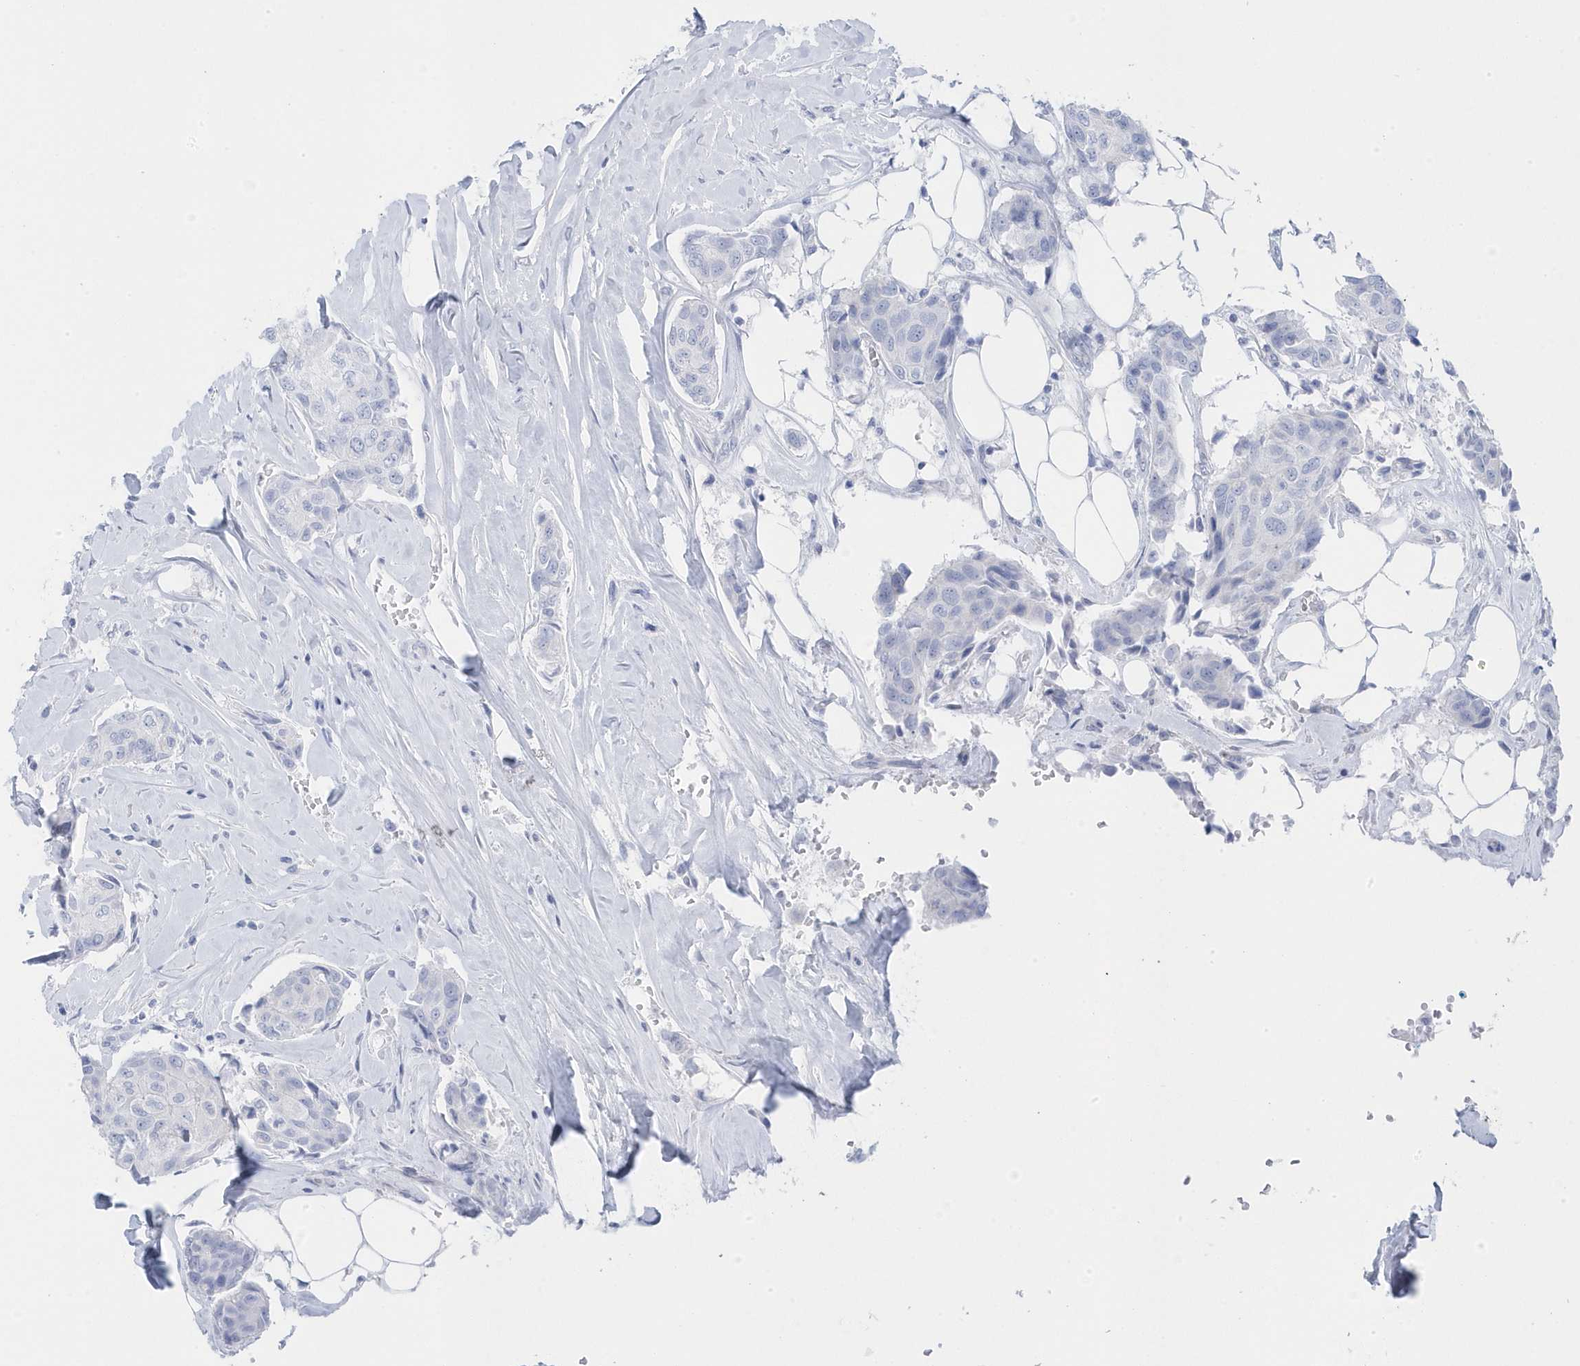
{"staining": {"intensity": "negative", "quantity": "none", "location": "none"}, "tissue": "breast cancer", "cell_type": "Tumor cells", "image_type": "cancer", "snomed": [{"axis": "morphology", "description": "Duct carcinoma"}, {"axis": "topography", "description": "Breast"}], "caption": "High power microscopy photomicrograph of an immunohistochemistry photomicrograph of breast cancer, revealing no significant positivity in tumor cells.", "gene": "ANAPC1", "patient": {"sex": "female", "age": 80}}